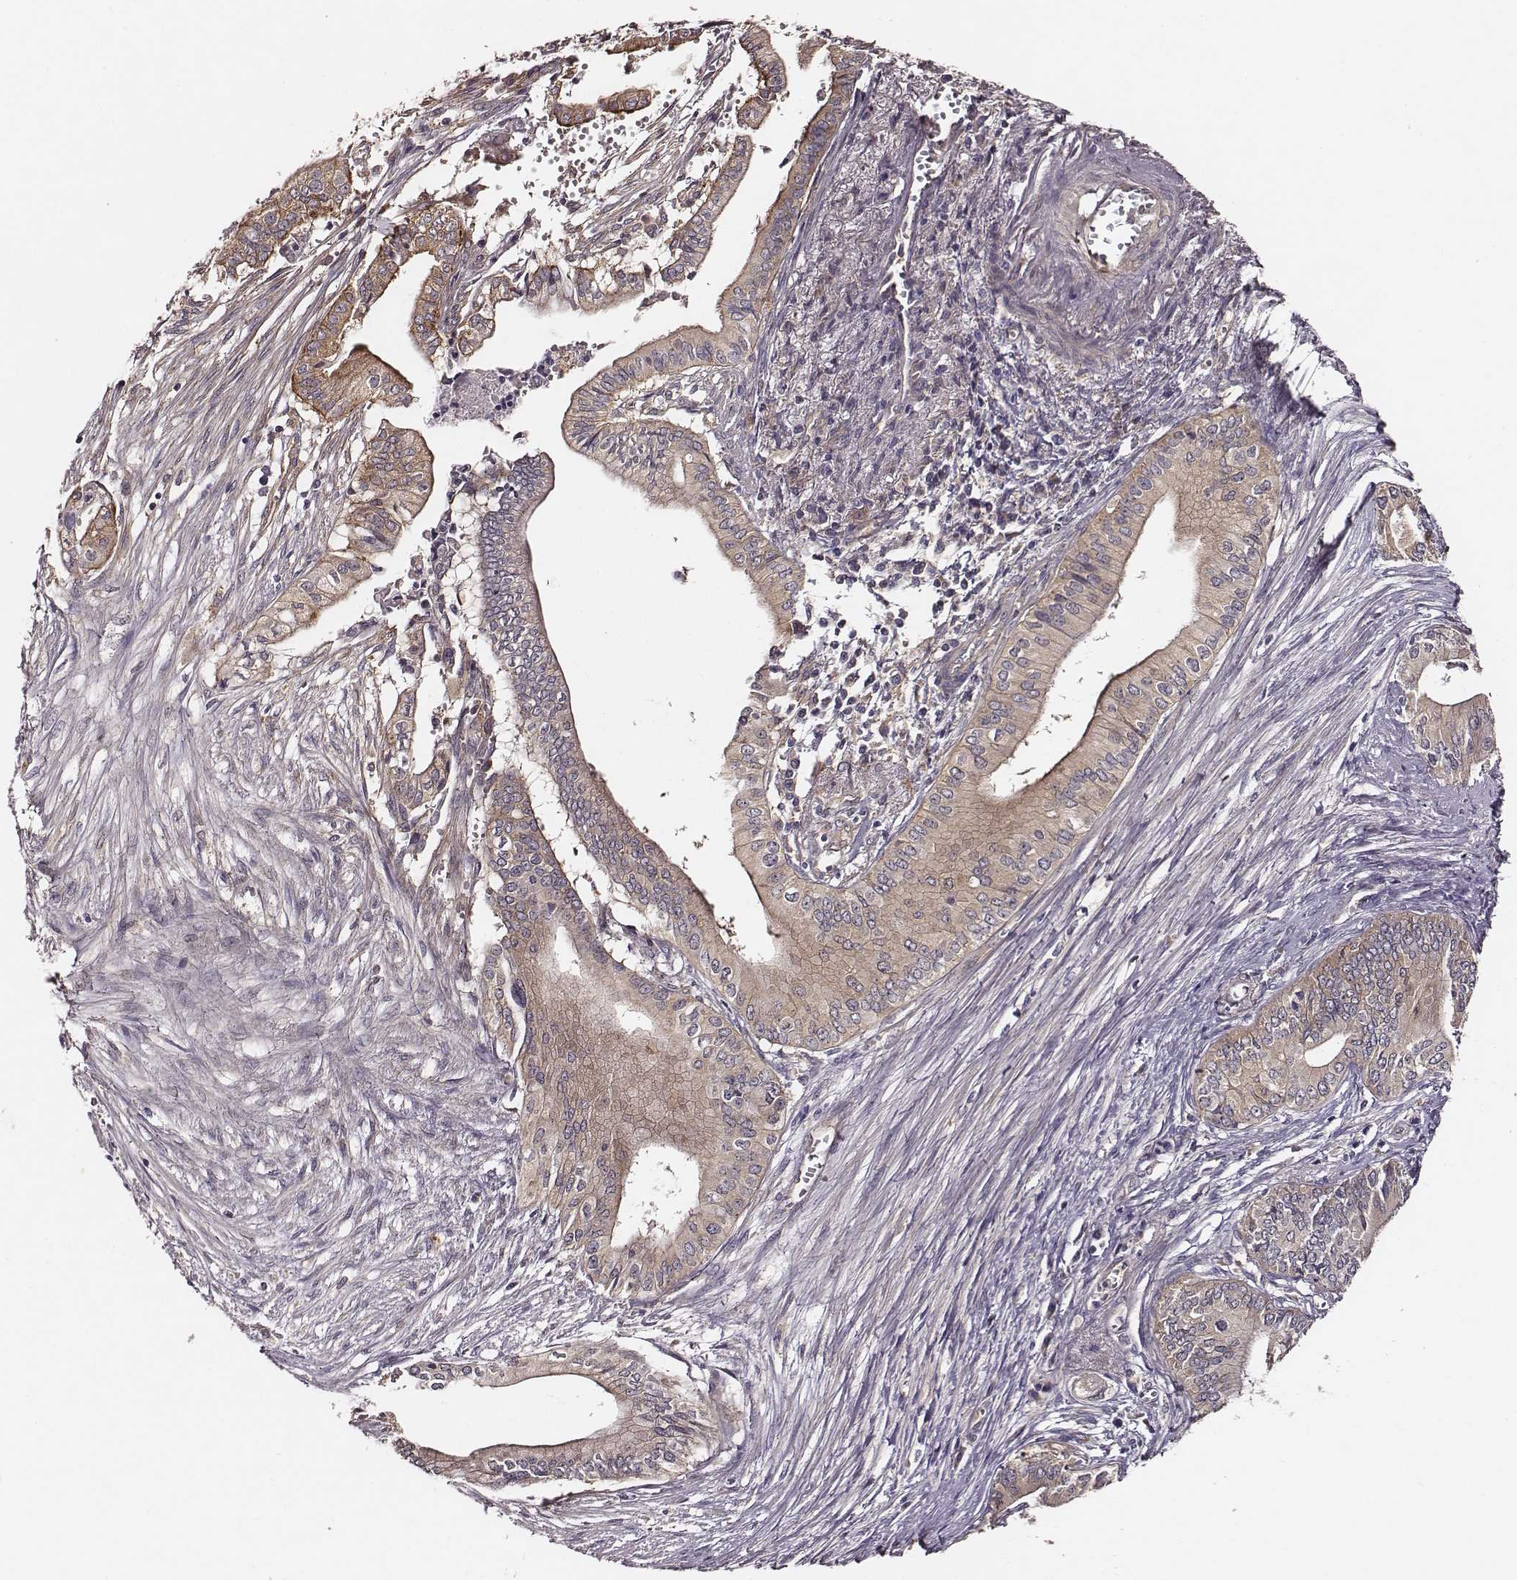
{"staining": {"intensity": "weak", "quantity": "25%-75%", "location": "cytoplasmic/membranous"}, "tissue": "pancreatic cancer", "cell_type": "Tumor cells", "image_type": "cancer", "snomed": [{"axis": "morphology", "description": "Adenocarcinoma, NOS"}, {"axis": "topography", "description": "Pancreas"}], "caption": "A histopathology image of human pancreatic cancer stained for a protein reveals weak cytoplasmic/membranous brown staining in tumor cells.", "gene": "VPS26A", "patient": {"sex": "female", "age": 61}}